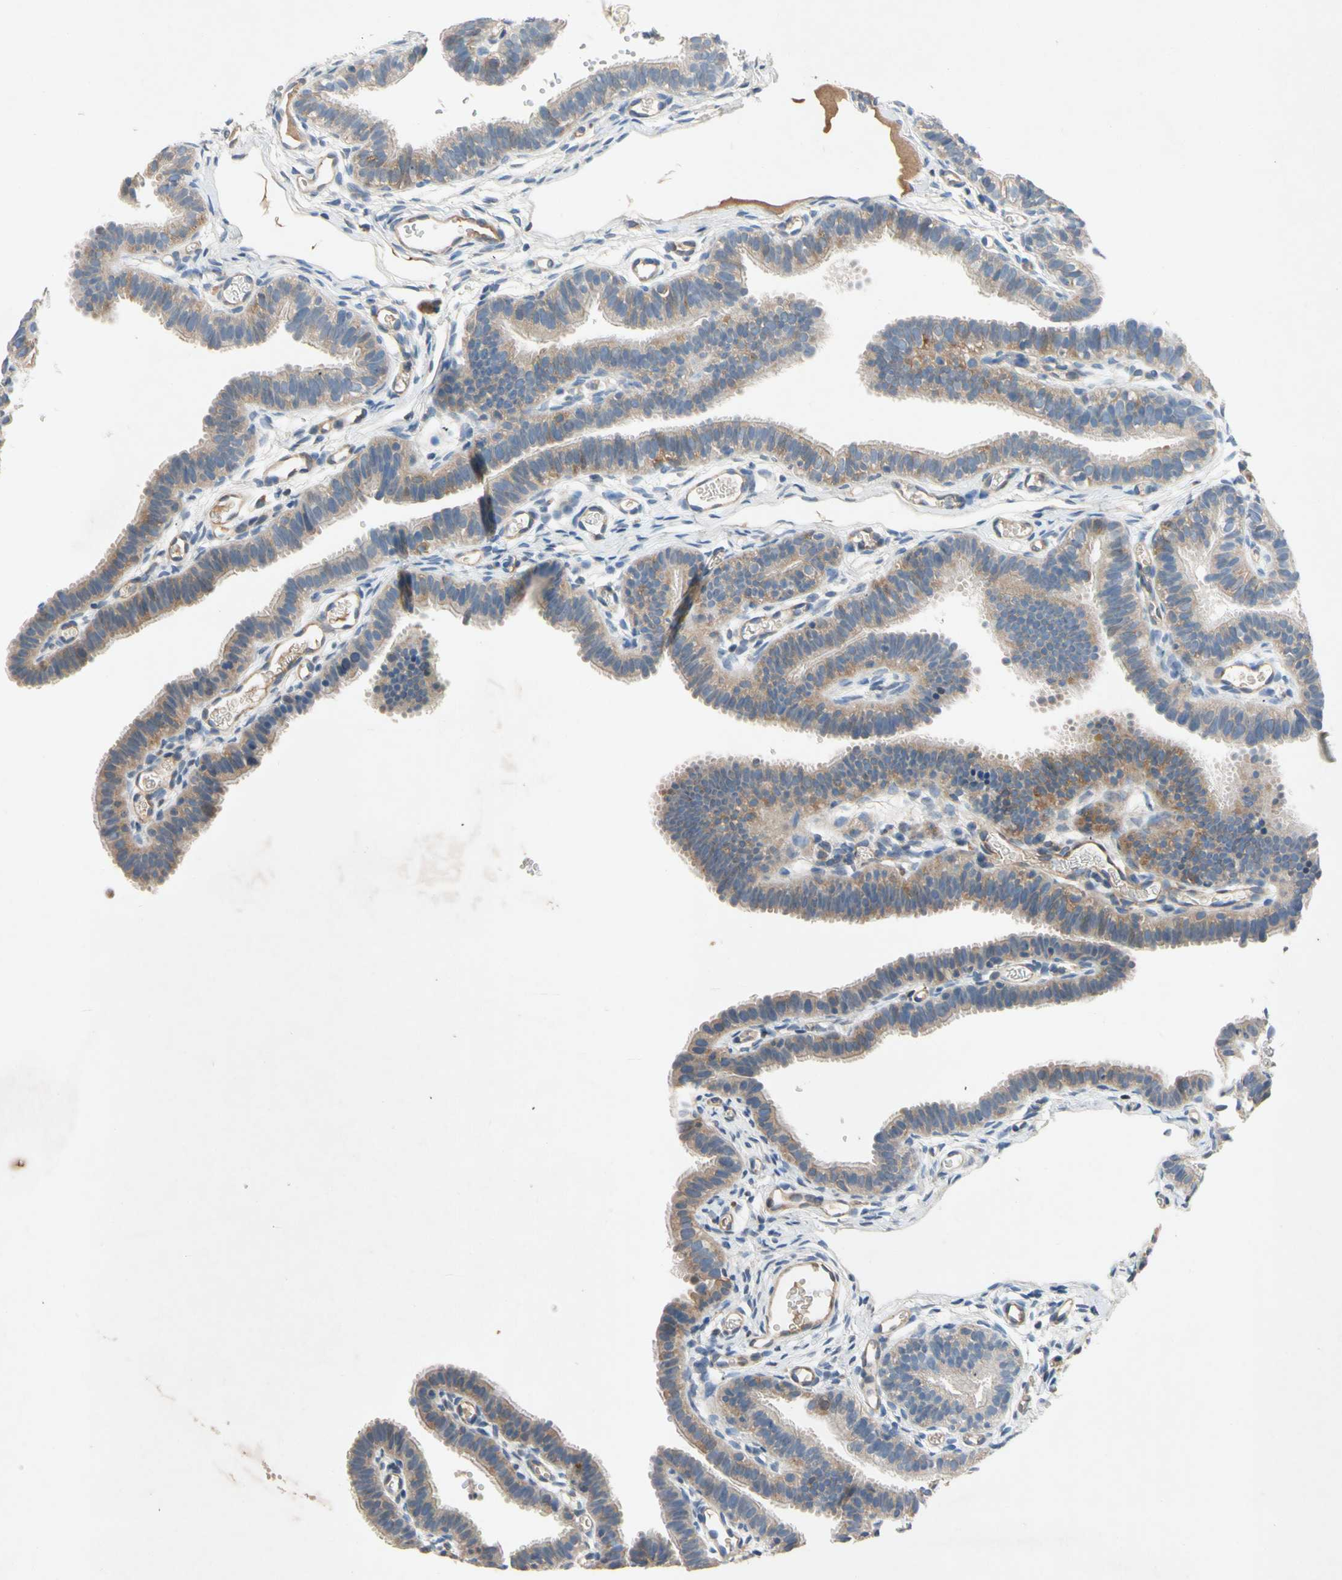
{"staining": {"intensity": "moderate", "quantity": "25%-75%", "location": "cytoplasmic/membranous"}, "tissue": "fallopian tube", "cell_type": "Glandular cells", "image_type": "normal", "snomed": [{"axis": "morphology", "description": "Normal tissue, NOS"}, {"axis": "topography", "description": "Fallopian tube"}, {"axis": "topography", "description": "Placenta"}], "caption": "A brown stain labels moderate cytoplasmic/membranous positivity of a protein in glandular cells of benign human fallopian tube.", "gene": "NDFIP2", "patient": {"sex": "female", "age": 34}}